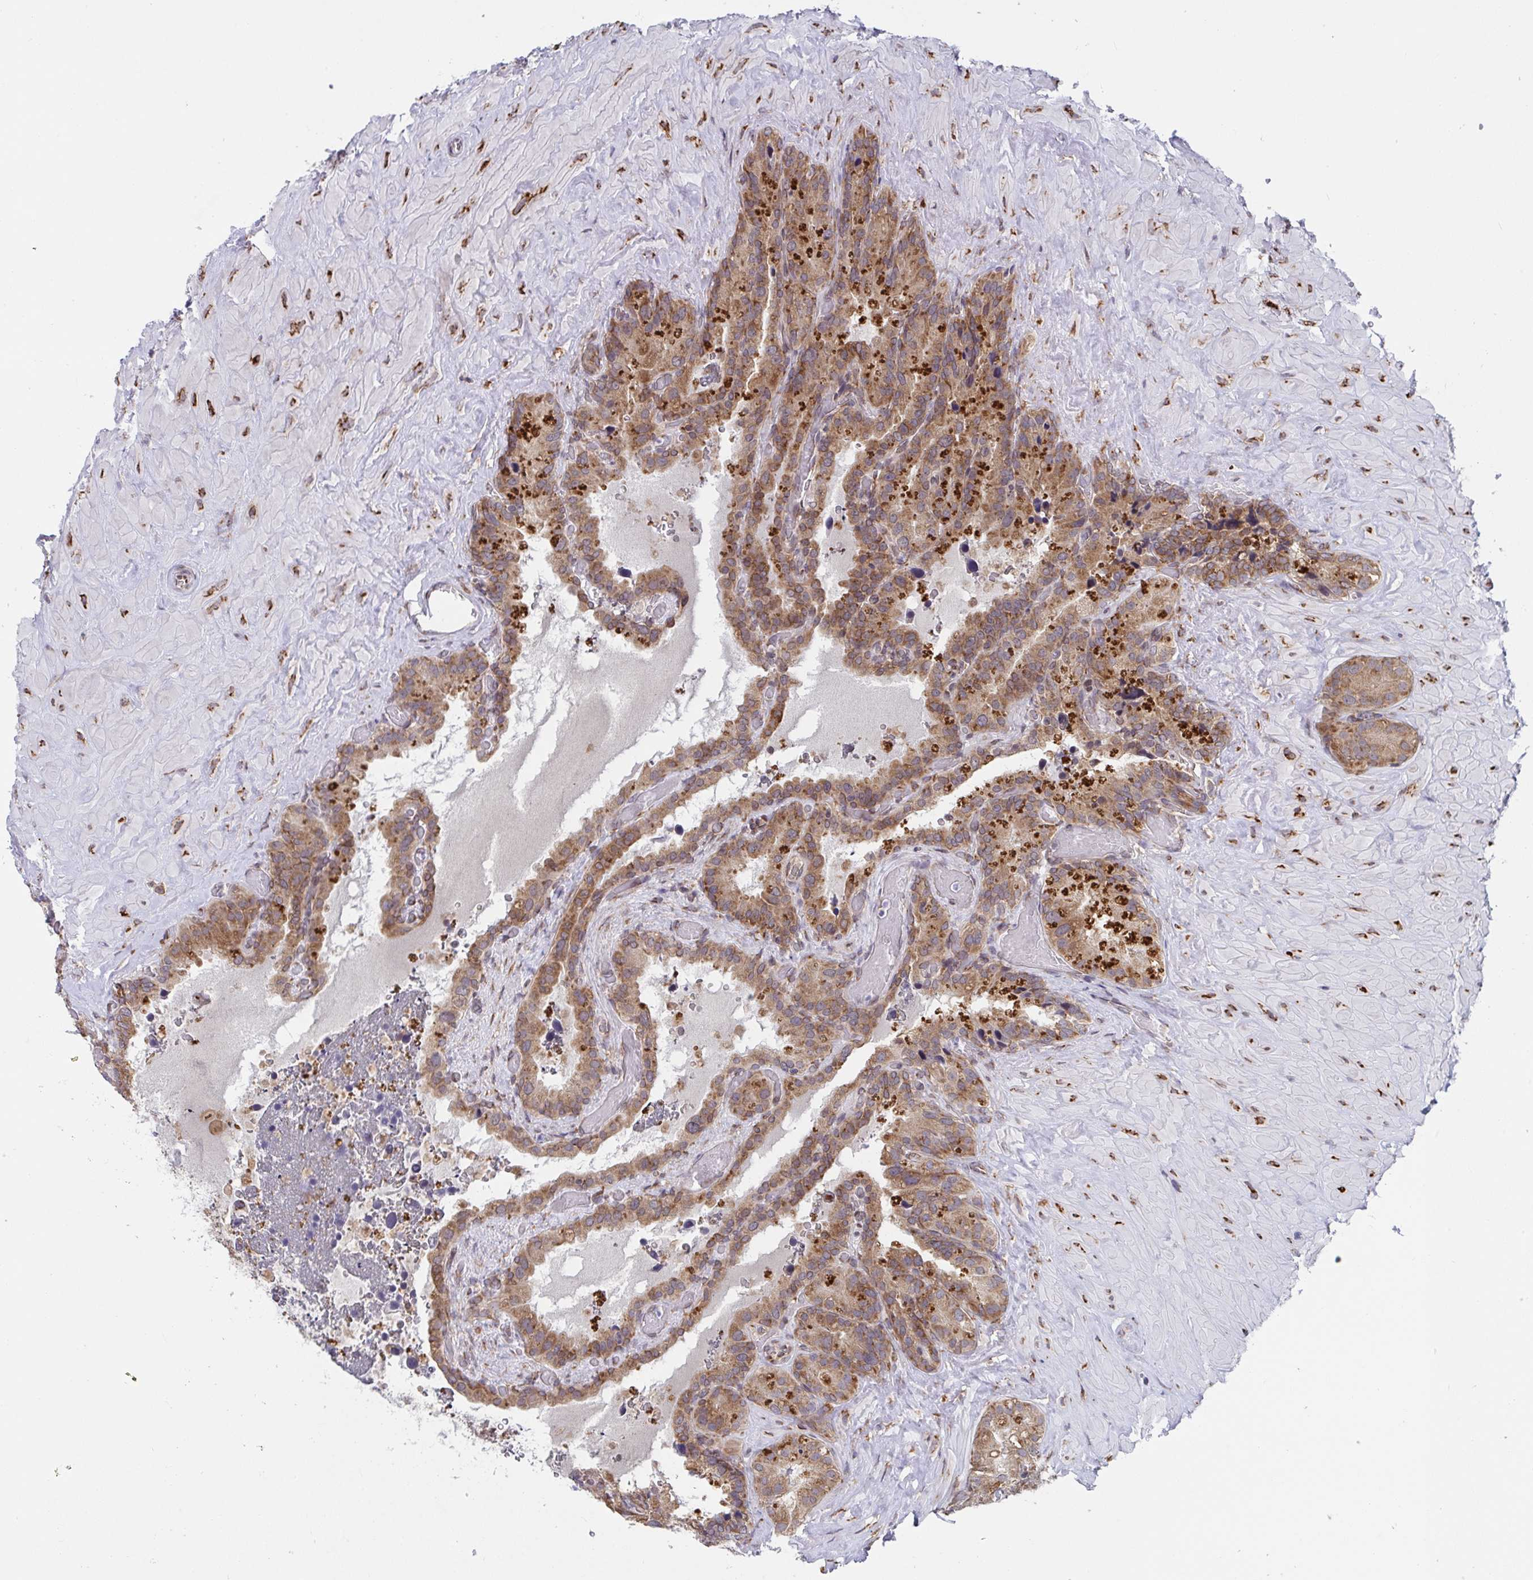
{"staining": {"intensity": "moderate", "quantity": ">75%", "location": "cytoplasmic/membranous"}, "tissue": "seminal vesicle", "cell_type": "Glandular cells", "image_type": "normal", "snomed": [{"axis": "morphology", "description": "Normal tissue, NOS"}, {"axis": "topography", "description": "Seminal veicle"}], "caption": "Immunohistochemical staining of normal human seminal vesicle displays moderate cytoplasmic/membranous protein staining in approximately >75% of glandular cells.", "gene": "ATP5MJ", "patient": {"sex": "male", "age": 60}}